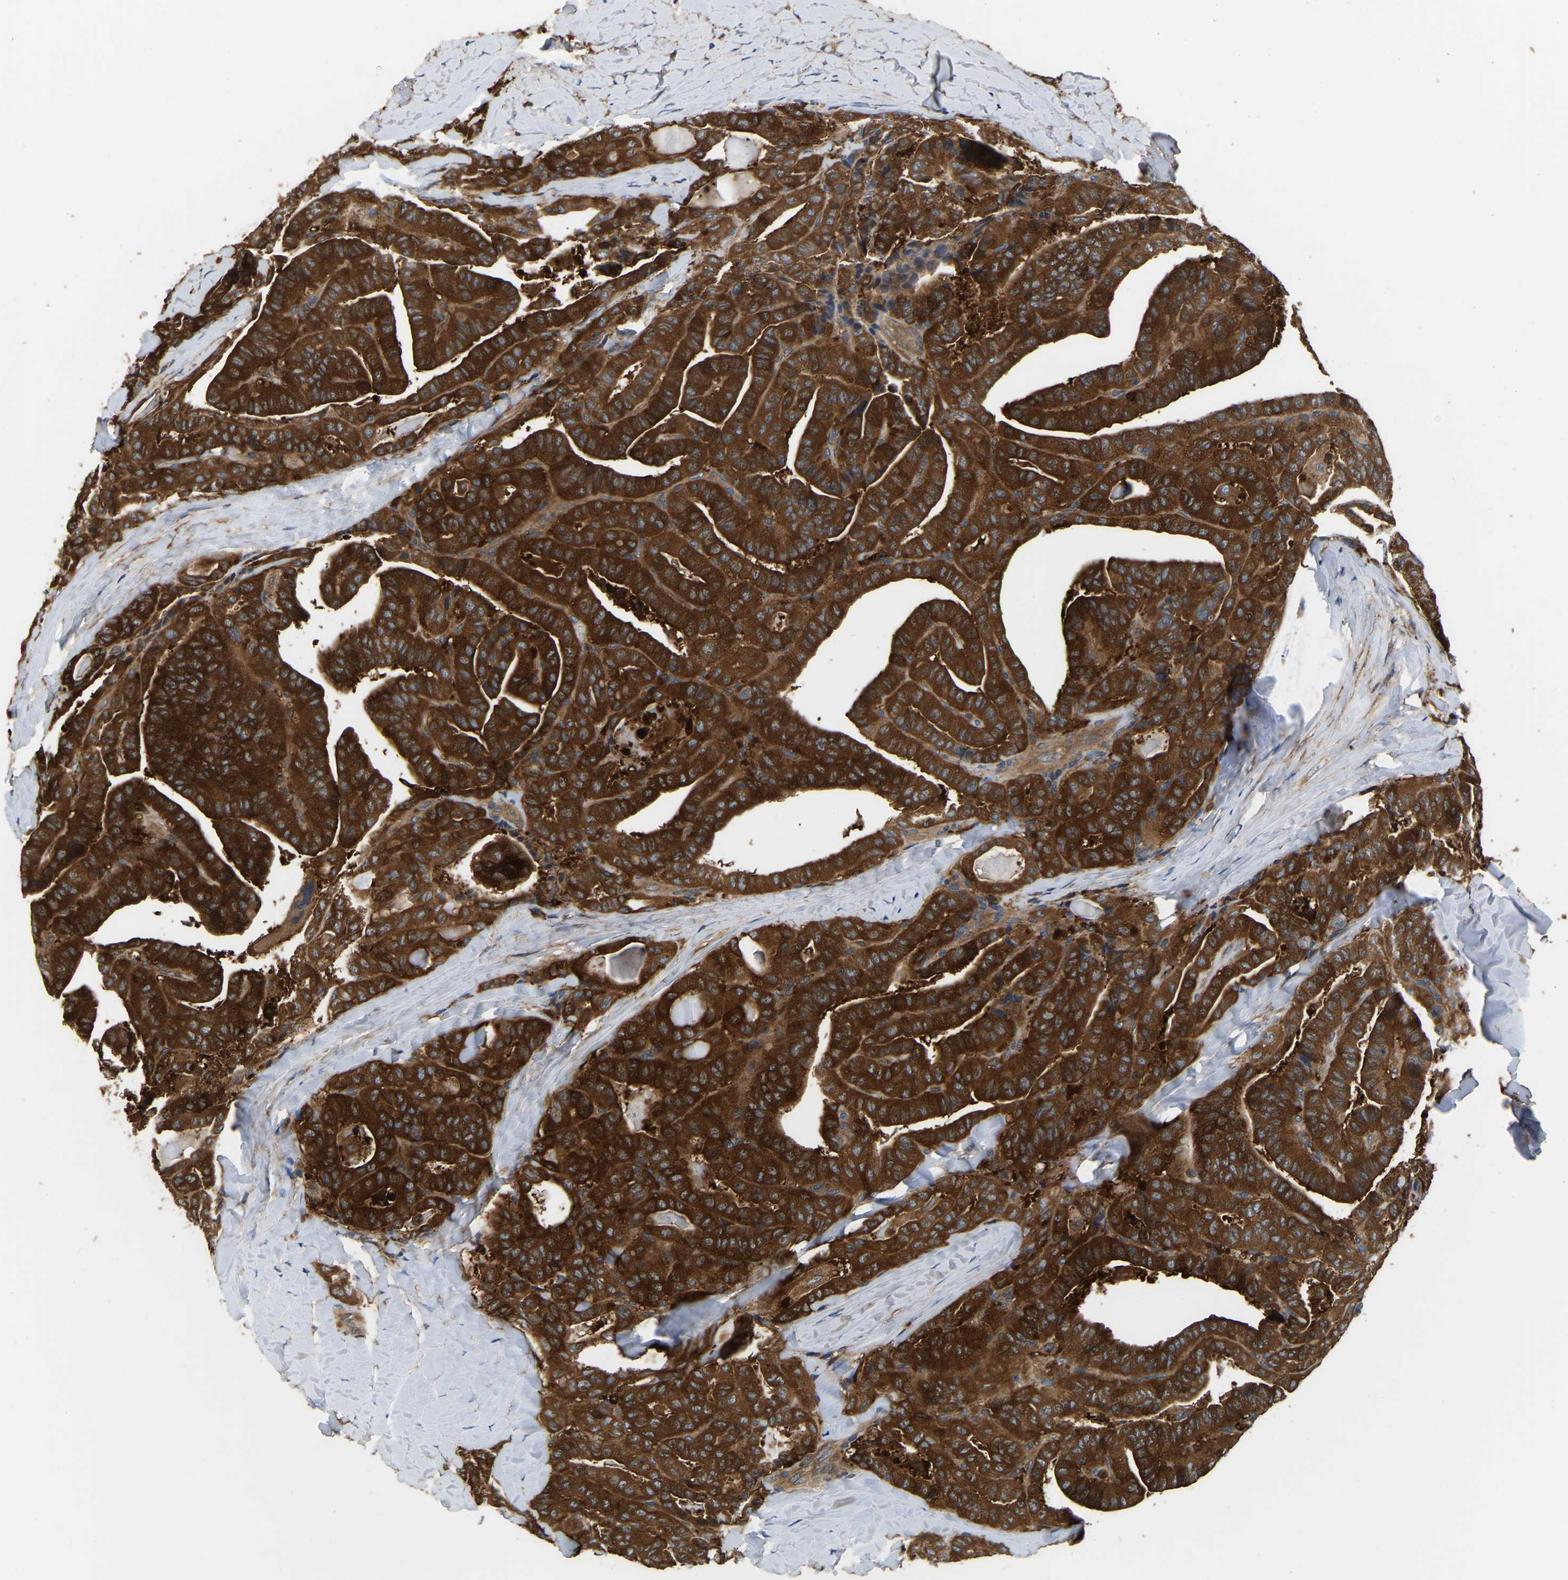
{"staining": {"intensity": "strong", "quantity": ">75%", "location": "cytoplasmic/membranous"}, "tissue": "thyroid cancer", "cell_type": "Tumor cells", "image_type": "cancer", "snomed": [{"axis": "morphology", "description": "Papillary adenocarcinoma, NOS"}, {"axis": "topography", "description": "Thyroid gland"}], "caption": "Immunohistochemistry (IHC) of thyroid cancer exhibits high levels of strong cytoplasmic/membranous expression in about >75% of tumor cells. (Brightfield microscopy of DAB IHC at high magnification).", "gene": "GARS1", "patient": {"sex": "male", "age": 77}}